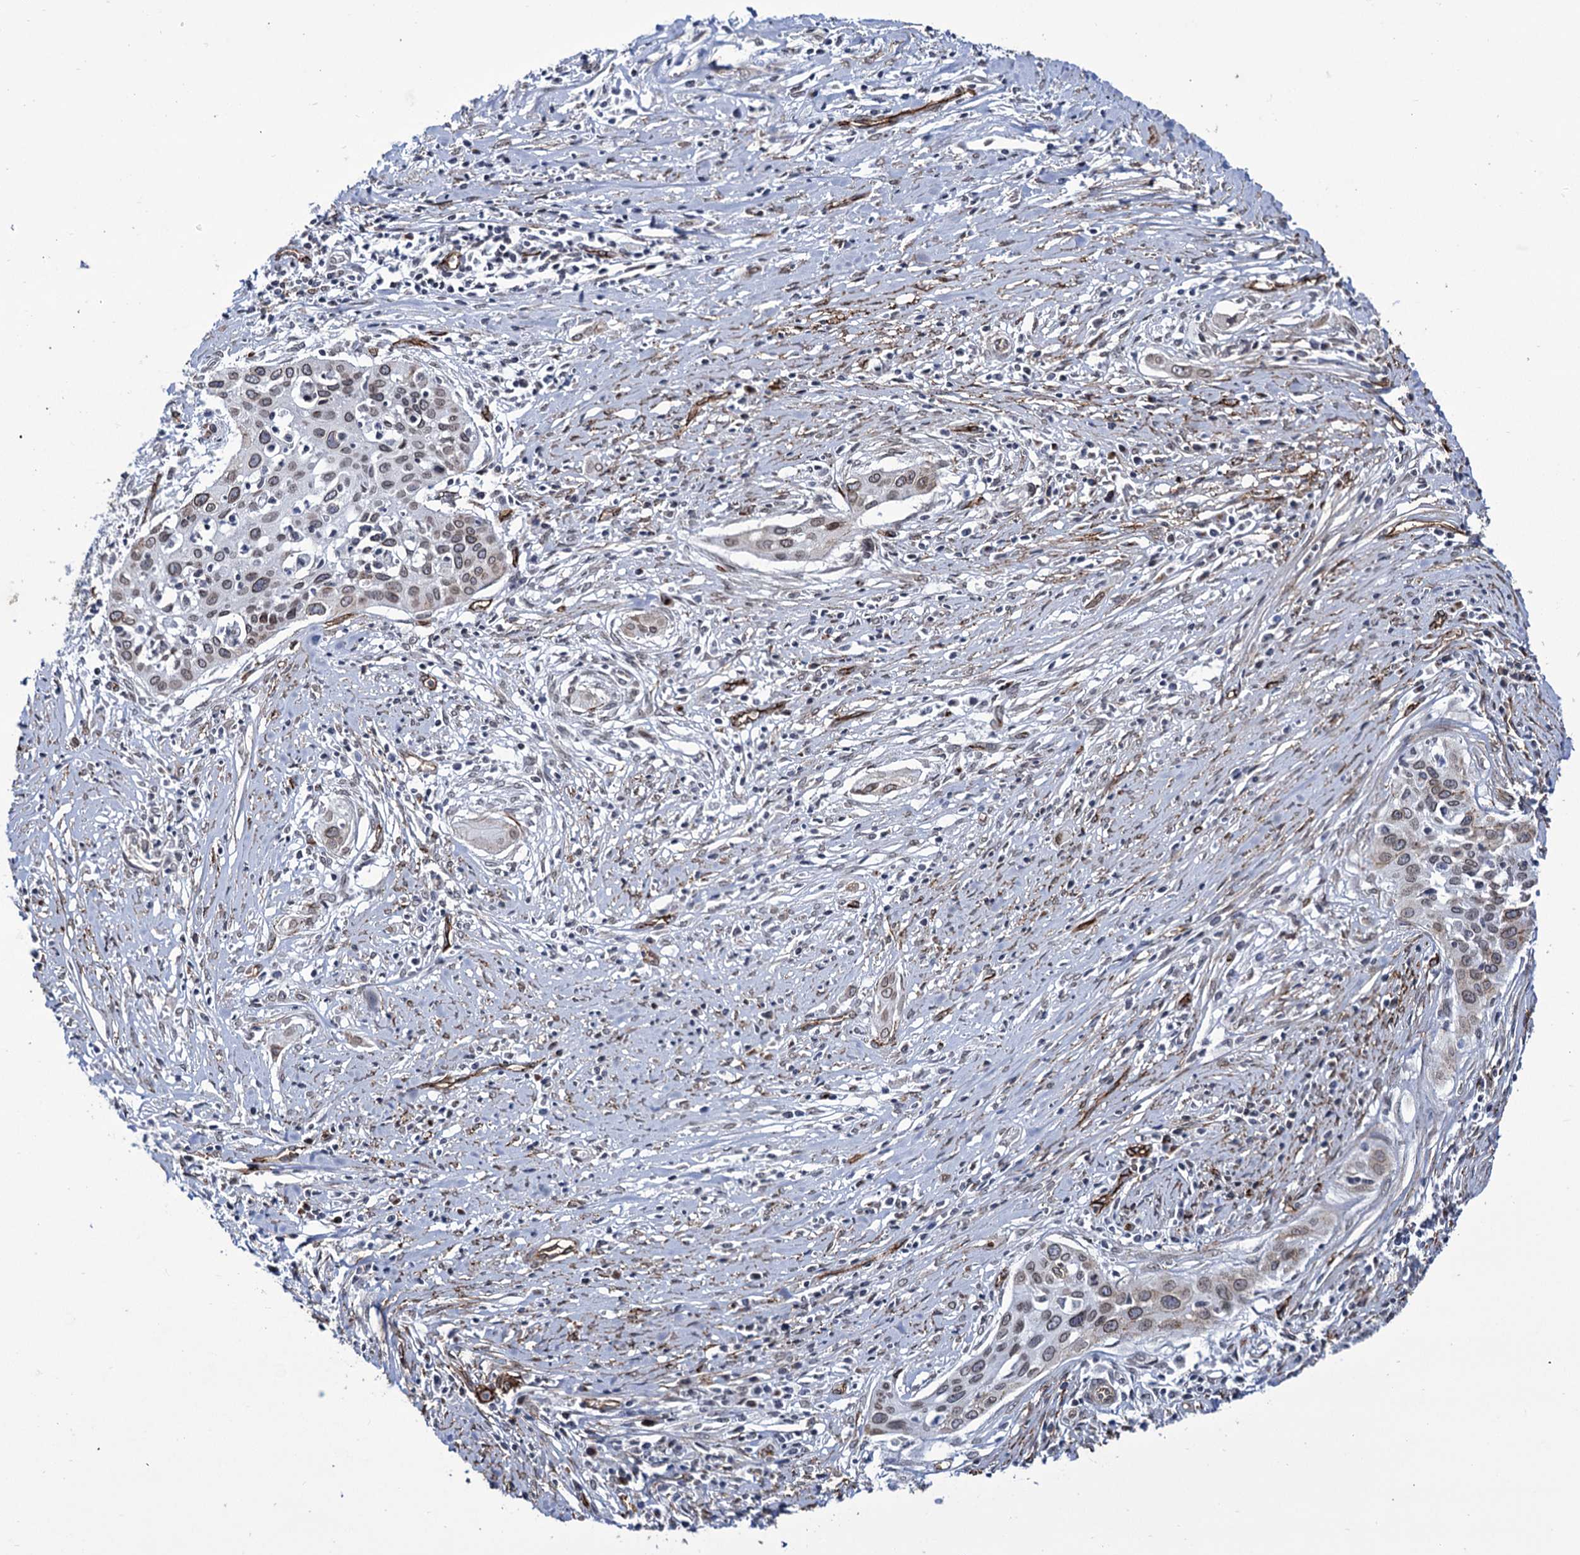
{"staining": {"intensity": "weak", "quantity": "<25%", "location": "cytoplasmic/membranous,nuclear"}, "tissue": "cervical cancer", "cell_type": "Tumor cells", "image_type": "cancer", "snomed": [{"axis": "morphology", "description": "Squamous cell carcinoma, NOS"}, {"axis": "topography", "description": "Cervix"}], "caption": "Tumor cells show no significant protein positivity in cervical squamous cell carcinoma. (Stains: DAB (3,3'-diaminobenzidine) immunohistochemistry (IHC) with hematoxylin counter stain, Microscopy: brightfield microscopy at high magnification).", "gene": "ZC3H12C", "patient": {"sex": "female", "age": 34}}